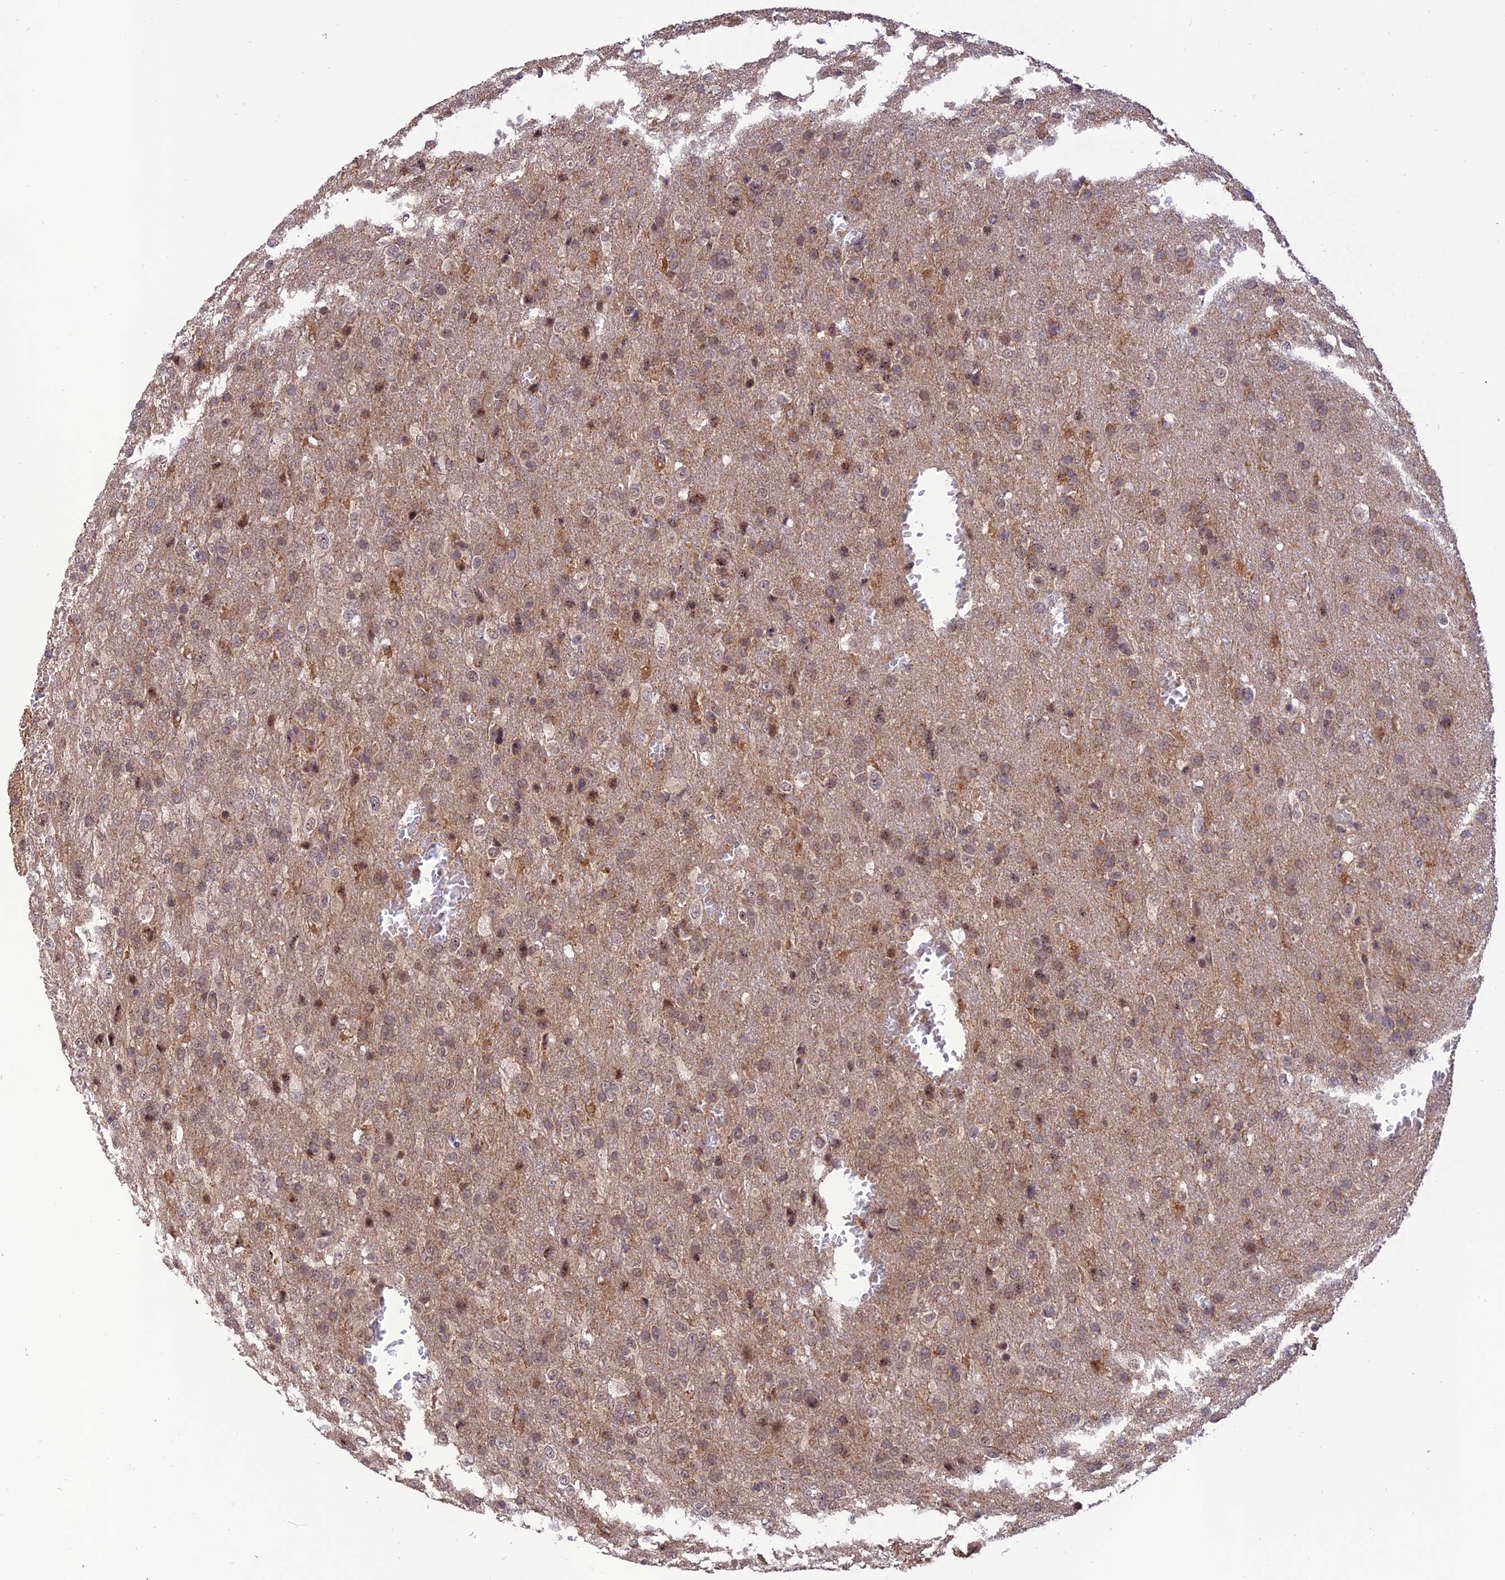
{"staining": {"intensity": "weak", "quantity": "<25%", "location": "cytoplasmic/membranous"}, "tissue": "glioma", "cell_type": "Tumor cells", "image_type": "cancer", "snomed": [{"axis": "morphology", "description": "Glioma, malignant, High grade"}, {"axis": "topography", "description": "Brain"}], "caption": "Immunohistochemical staining of malignant high-grade glioma reveals no significant positivity in tumor cells.", "gene": "REV1", "patient": {"sex": "female", "age": 74}}